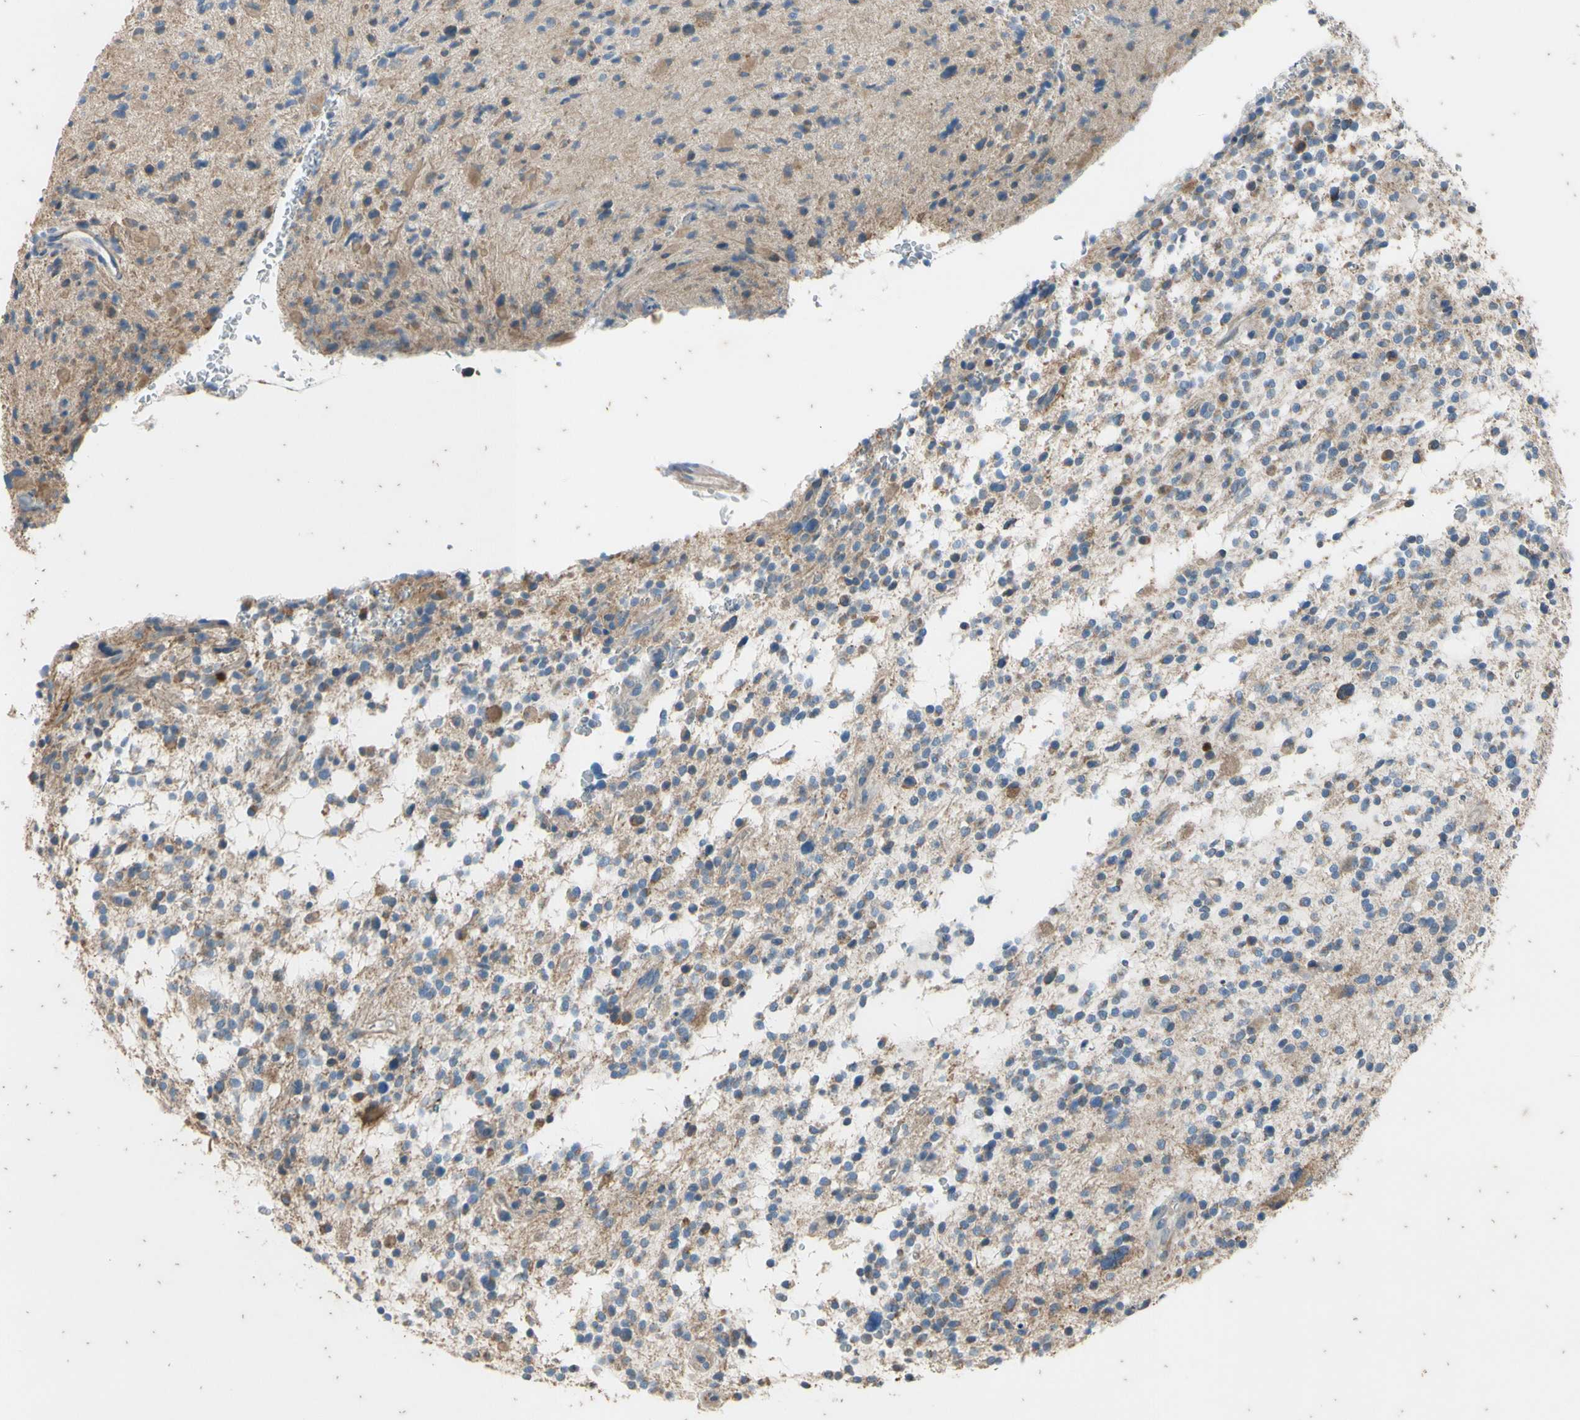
{"staining": {"intensity": "negative", "quantity": "none", "location": "none"}, "tissue": "glioma", "cell_type": "Tumor cells", "image_type": "cancer", "snomed": [{"axis": "morphology", "description": "Glioma, malignant, High grade"}, {"axis": "topography", "description": "Brain"}], "caption": "Tumor cells are negative for protein expression in human malignant high-grade glioma.", "gene": "TBX21", "patient": {"sex": "male", "age": 48}}